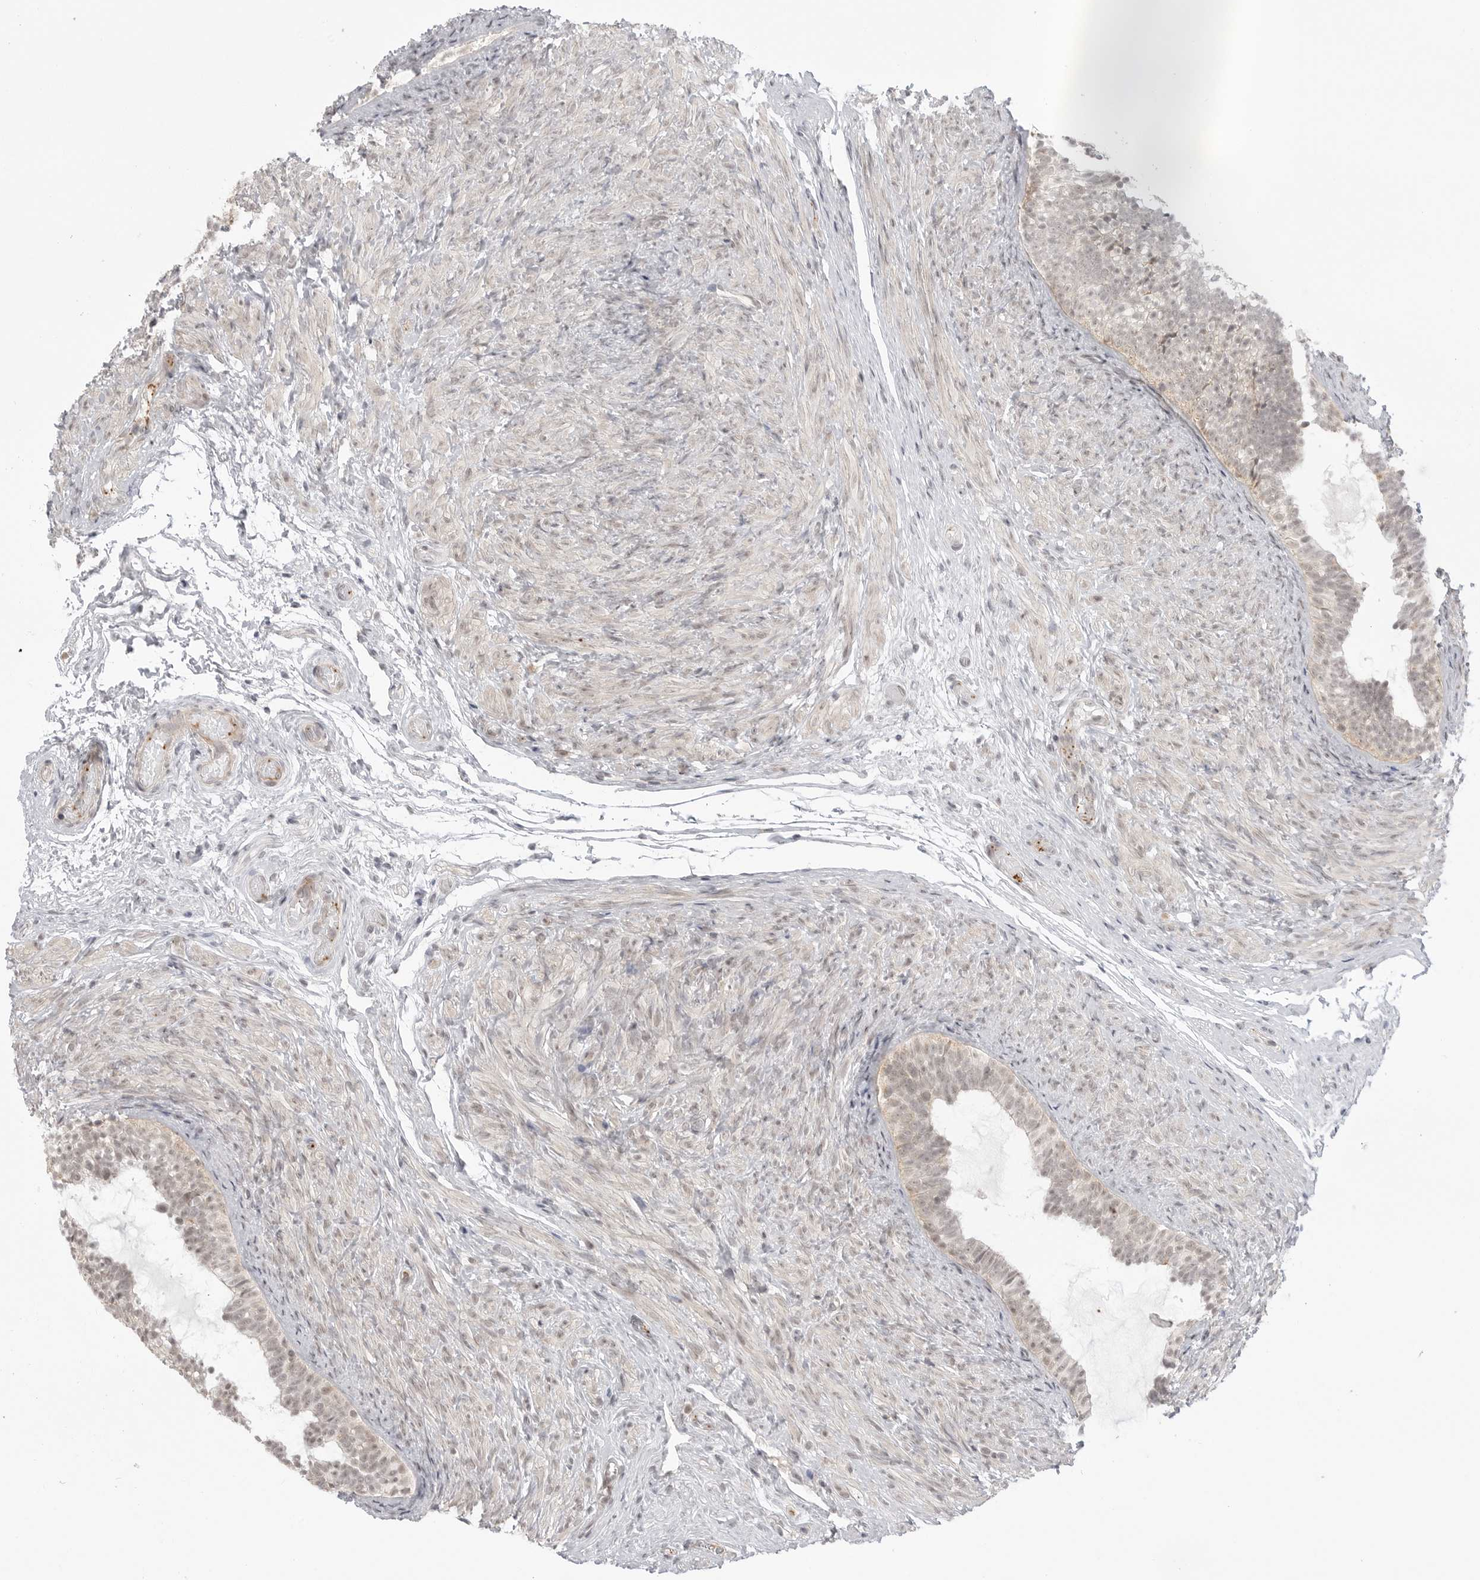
{"staining": {"intensity": "moderate", "quantity": ">75%", "location": "nuclear"}, "tissue": "epididymis", "cell_type": "Glandular cells", "image_type": "normal", "snomed": [{"axis": "morphology", "description": "Normal tissue, NOS"}, {"axis": "topography", "description": "Epididymis"}], "caption": "Immunohistochemistry (IHC) staining of unremarkable epididymis, which exhibits medium levels of moderate nuclear positivity in approximately >75% of glandular cells indicating moderate nuclear protein expression. The staining was performed using DAB (3,3'-diaminobenzidine) (brown) for protein detection and nuclei were counterstained in hematoxylin (blue).", "gene": "KALRN", "patient": {"sex": "male", "age": 5}}